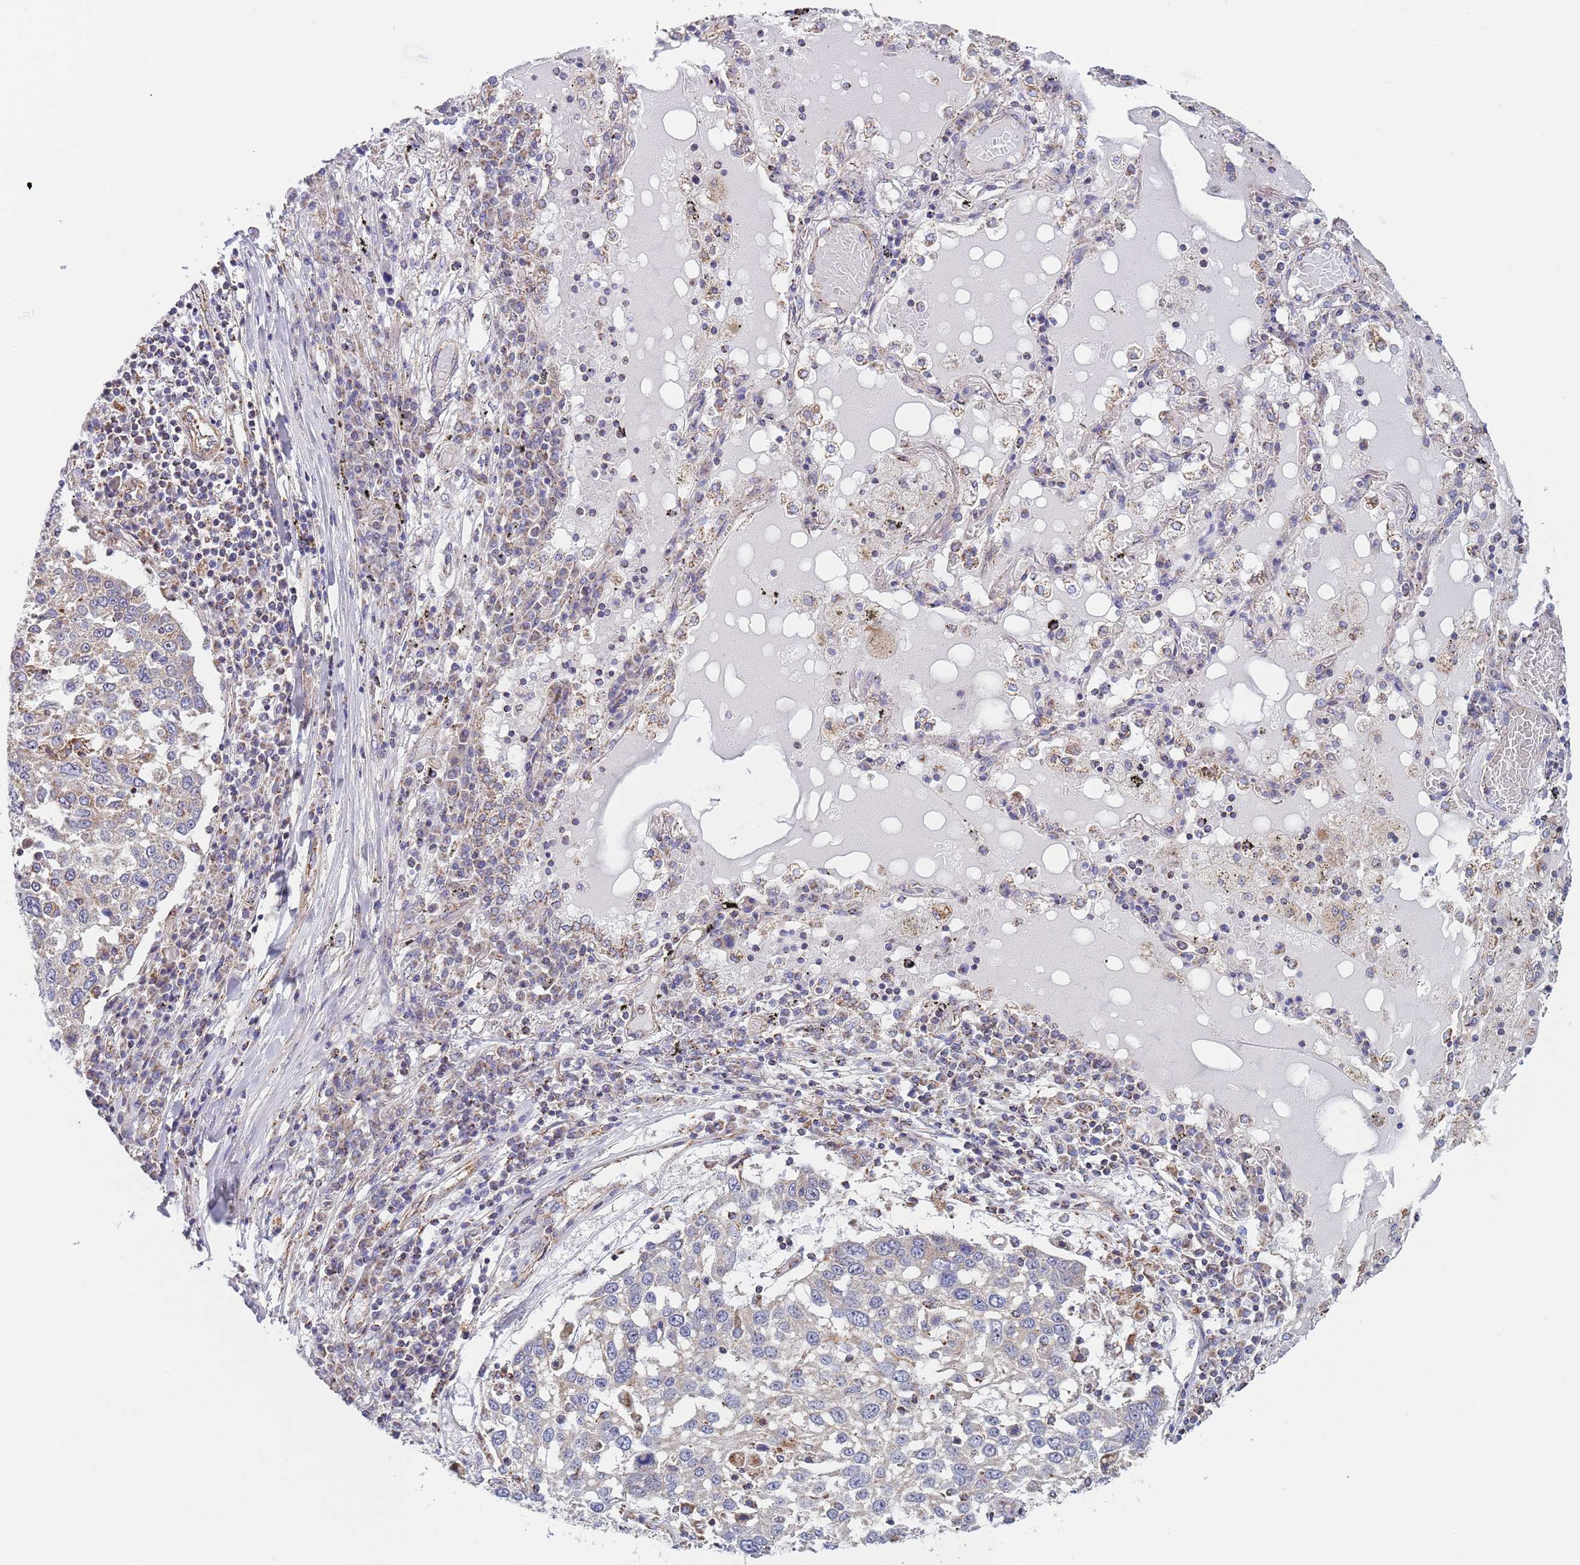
{"staining": {"intensity": "weak", "quantity": "<25%", "location": "cytoplasmic/membranous"}, "tissue": "lung cancer", "cell_type": "Tumor cells", "image_type": "cancer", "snomed": [{"axis": "morphology", "description": "Squamous cell carcinoma, NOS"}, {"axis": "topography", "description": "Lung"}], "caption": "This is a histopathology image of IHC staining of squamous cell carcinoma (lung), which shows no positivity in tumor cells. (DAB immunohistochemistry visualized using brightfield microscopy, high magnification).", "gene": "PWWP3A", "patient": {"sex": "male", "age": 65}}